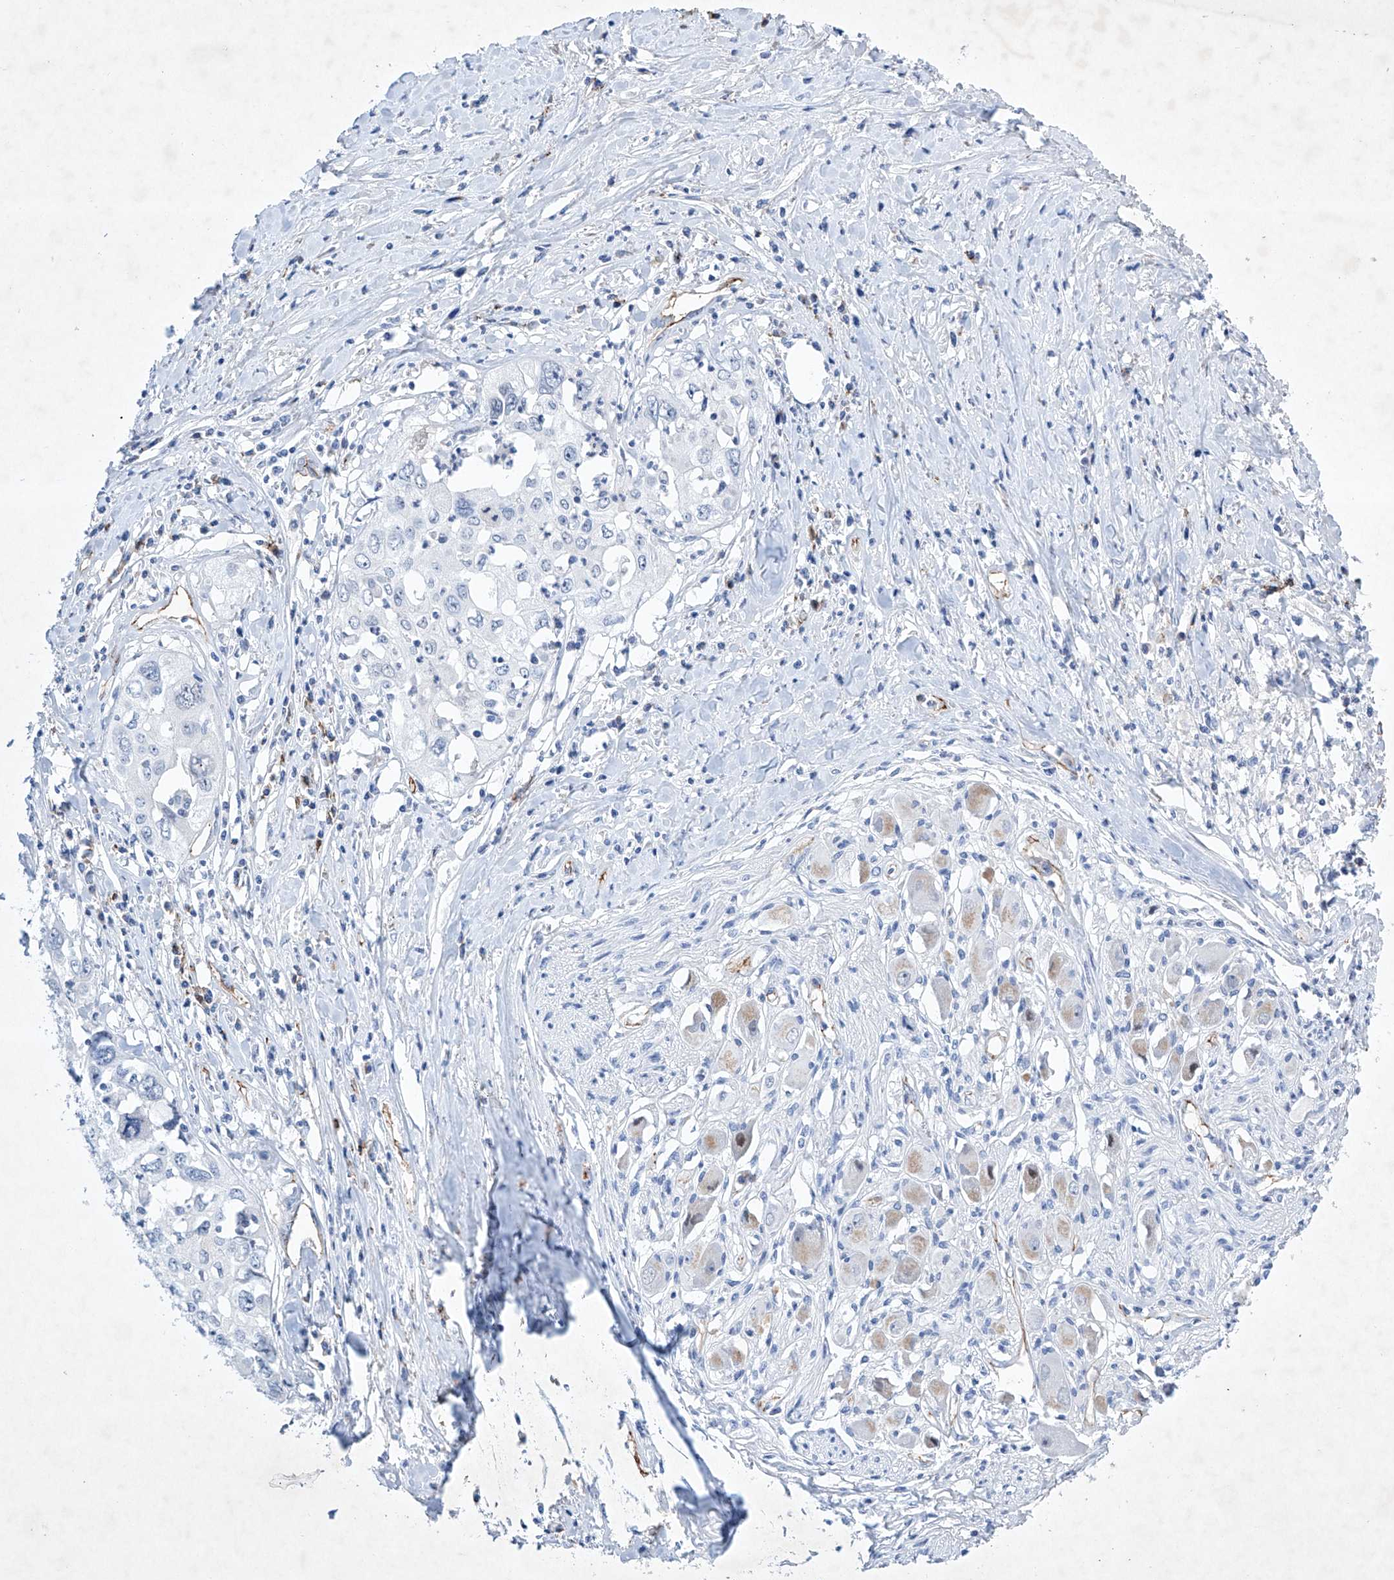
{"staining": {"intensity": "negative", "quantity": "none", "location": "none"}, "tissue": "cervical cancer", "cell_type": "Tumor cells", "image_type": "cancer", "snomed": [{"axis": "morphology", "description": "Squamous cell carcinoma, NOS"}, {"axis": "topography", "description": "Cervix"}], "caption": "Immunohistochemistry image of cervical squamous cell carcinoma stained for a protein (brown), which reveals no staining in tumor cells.", "gene": "ETV7", "patient": {"sex": "female", "age": 31}}